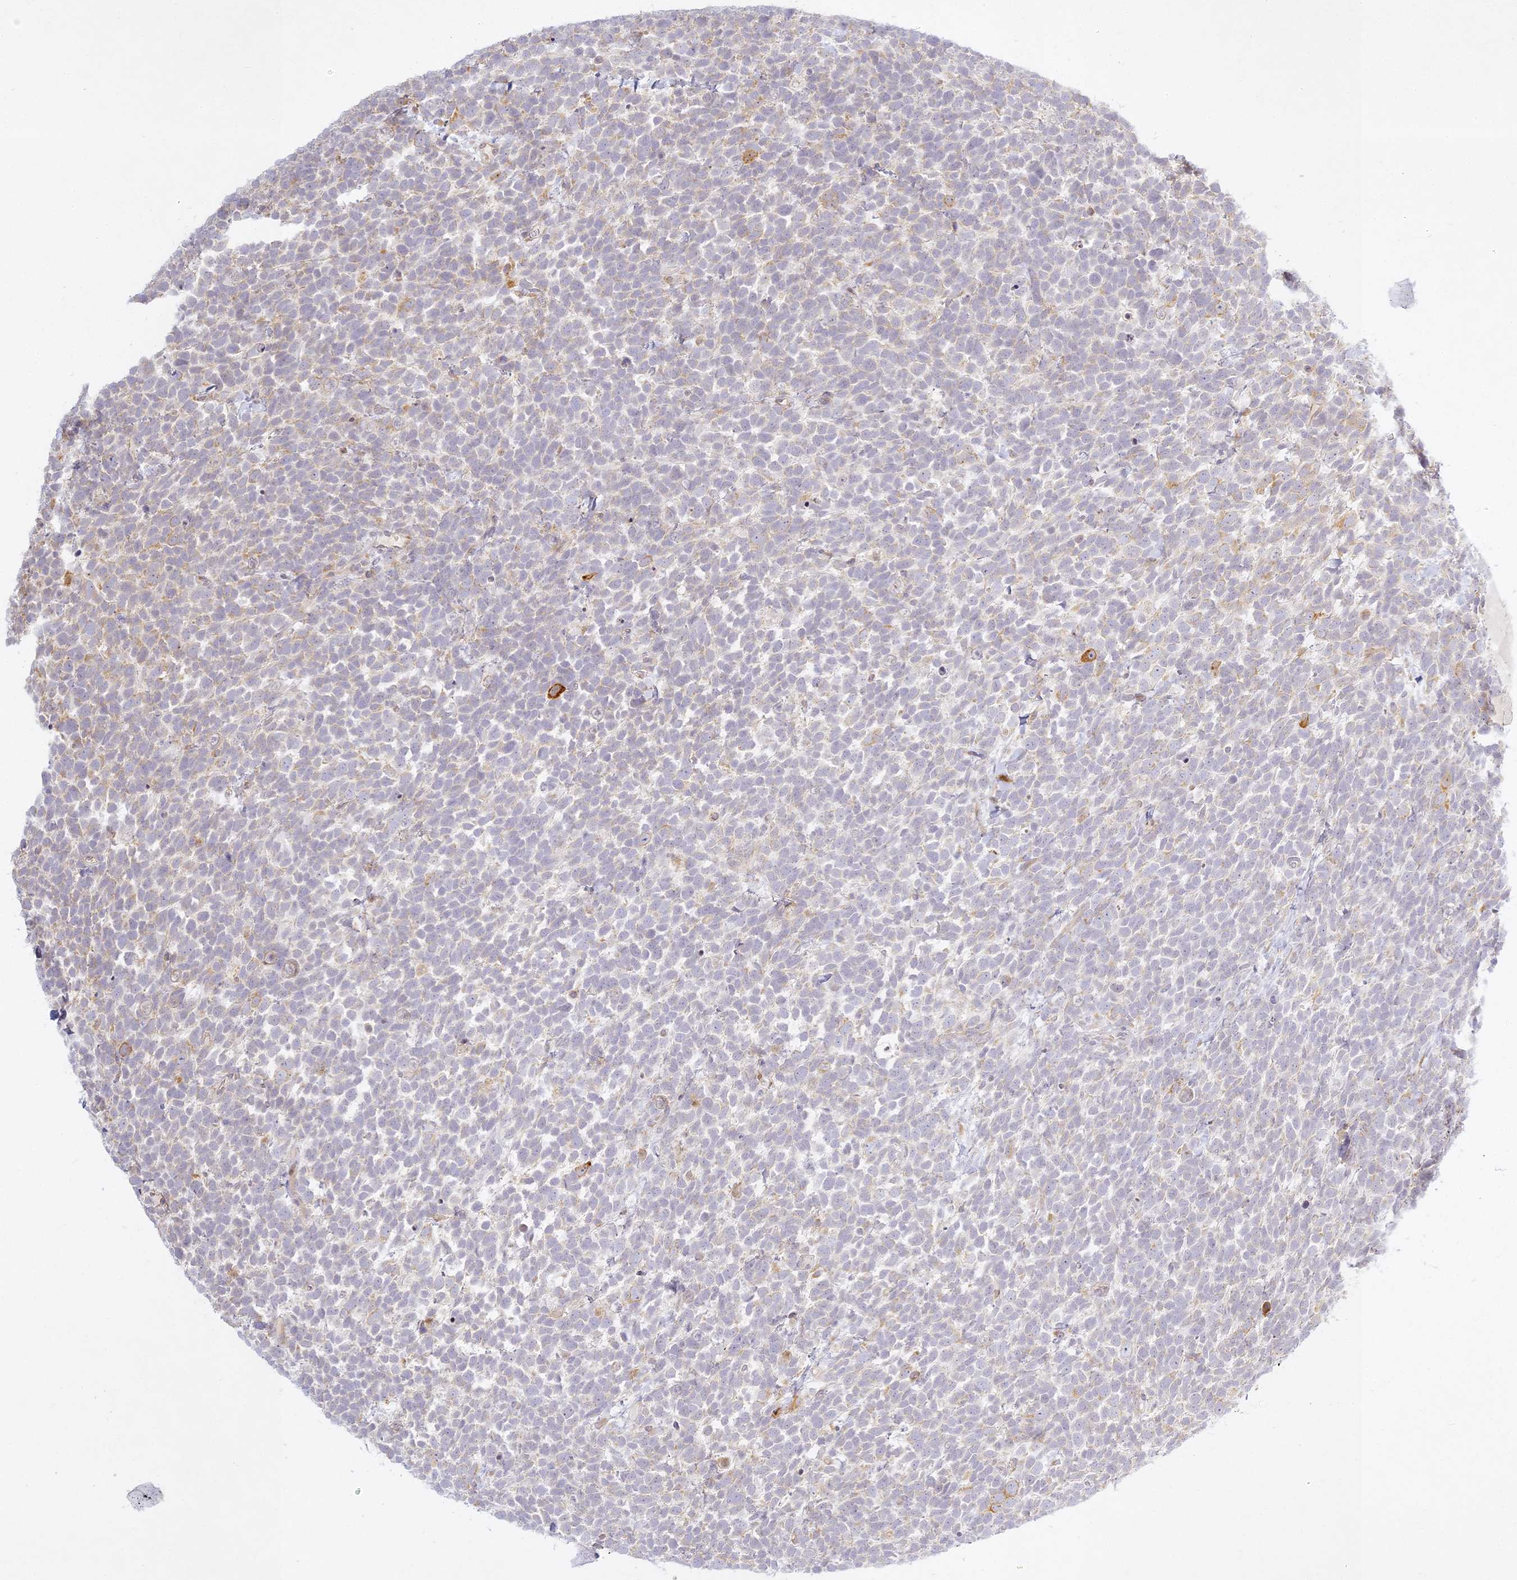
{"staining": {"intensity": "negative", "quantity": "none", "location": "none"}, "tissue": "urothelial cancer", "cell_type": "Tumor cells", "image_type": "cancer", "snomed": [{"axis": "morphology", "description": "Urothelial carcinoma, High grade"}, {"axis": "topography", "description": "Urinary bladder"}], "caption": "A high-resolution histopathology image shows immunohistochemistry staining of urothelial carcinoma (high-grade), which reveals no significant expression in tumor cells.", "gene": "SLC30A5", "patient": {"sex": "female", "age": 82}}